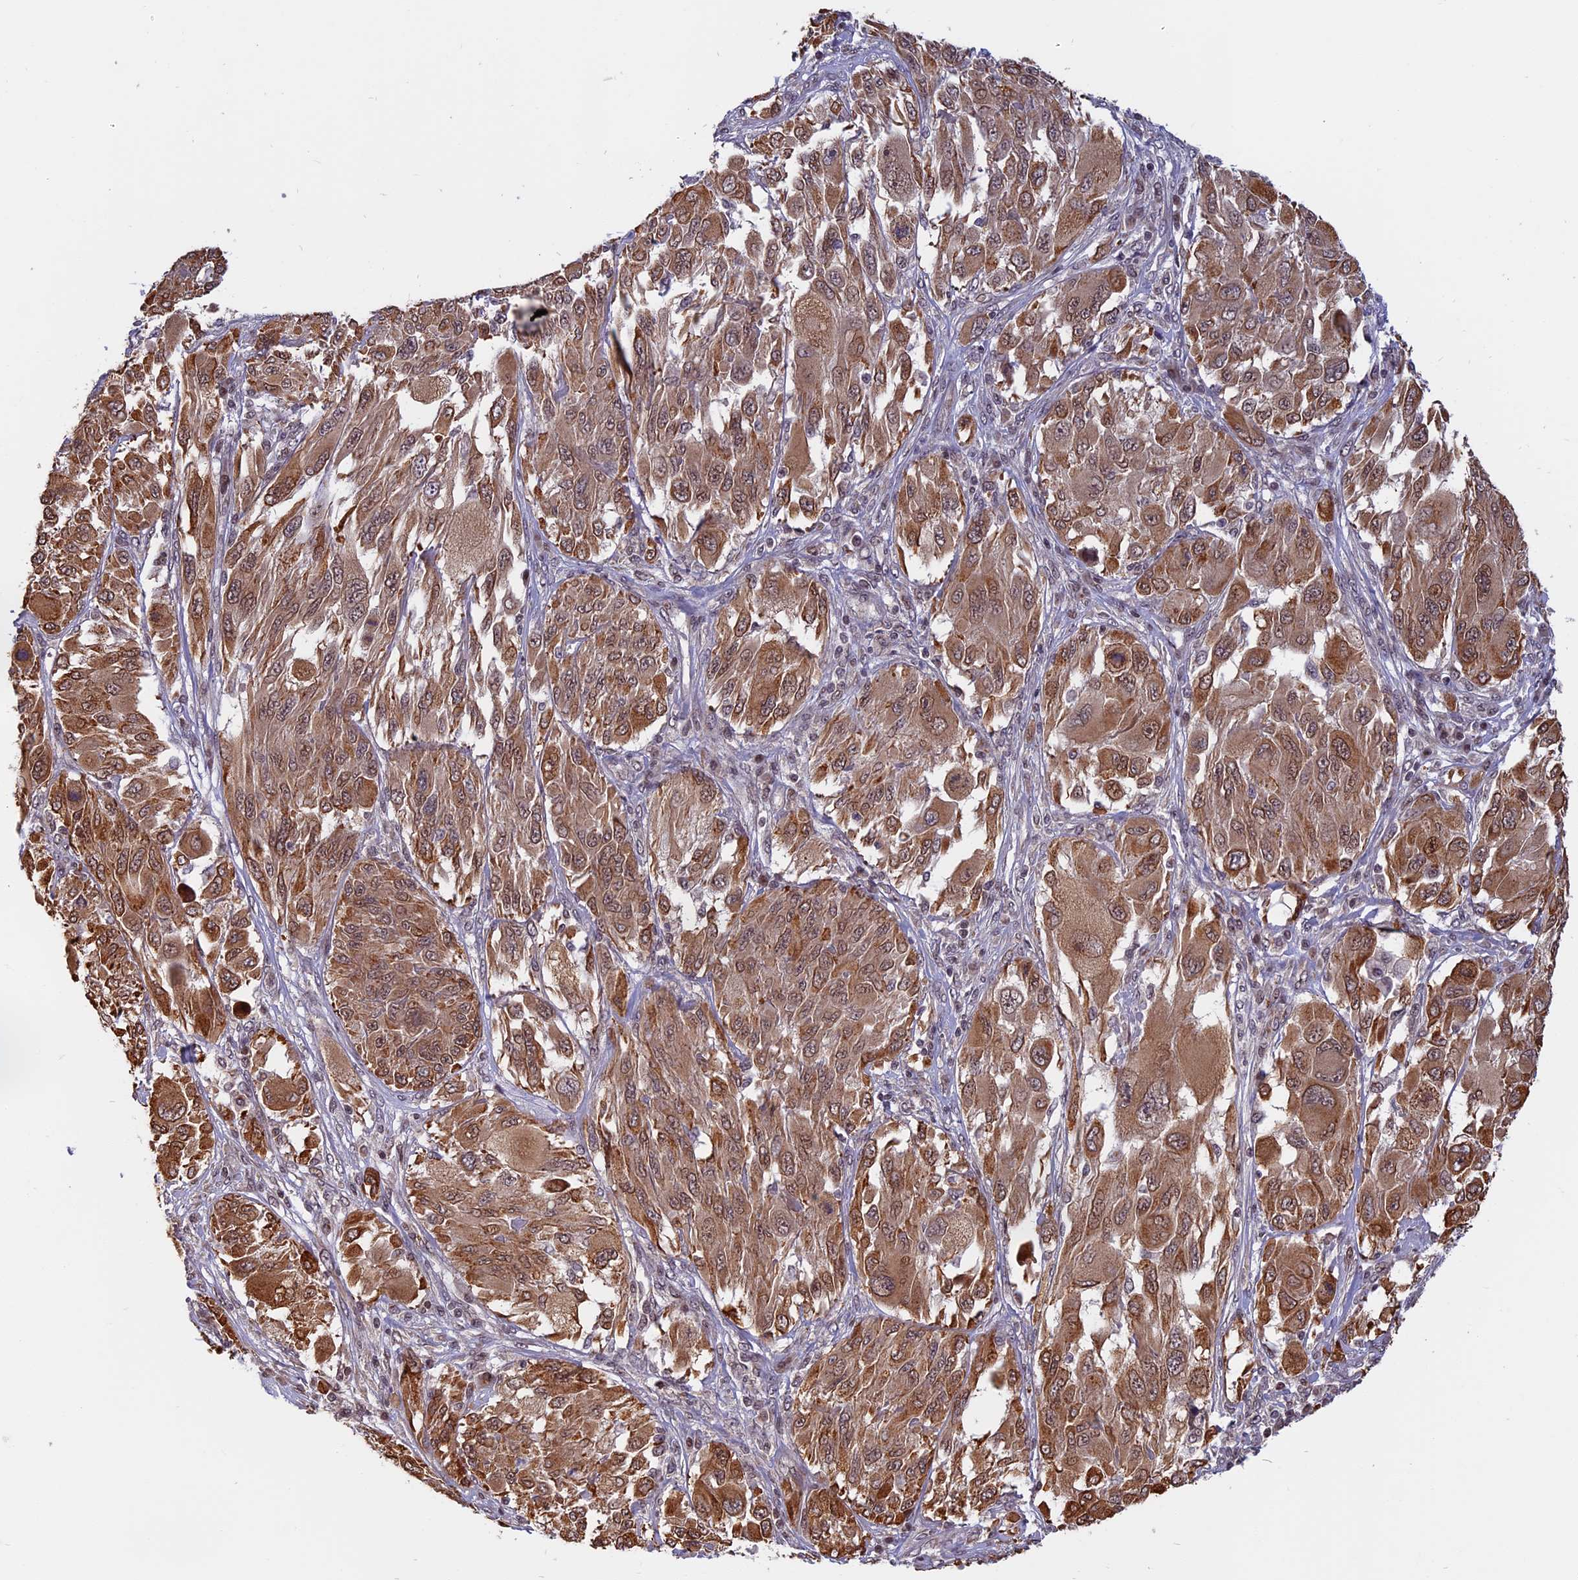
{"staining": {"intensity": "moderate", "quantity": ">75%", "location": "cytoplasmic/membranous"}, "tissue": "melanoma", "cell_type": "Tumor cells", "image_type": "cancer", "snomed": [{"axis": "morphology", "description": "Malignant melanoma, NOS"}, {"axis": "topography", "description": "Skin"}], "caption": "This histopathology image shows malignant melanoma stained with immunohistochemistry (IHC) to label a protein in brown. The cytoplasmic/membranous of tumor cells show moderate positivity for the protein. Nuclei are counter-stained blue.", "gene": "CCDC113", "patient": {"sex": "female", "age": 91}}